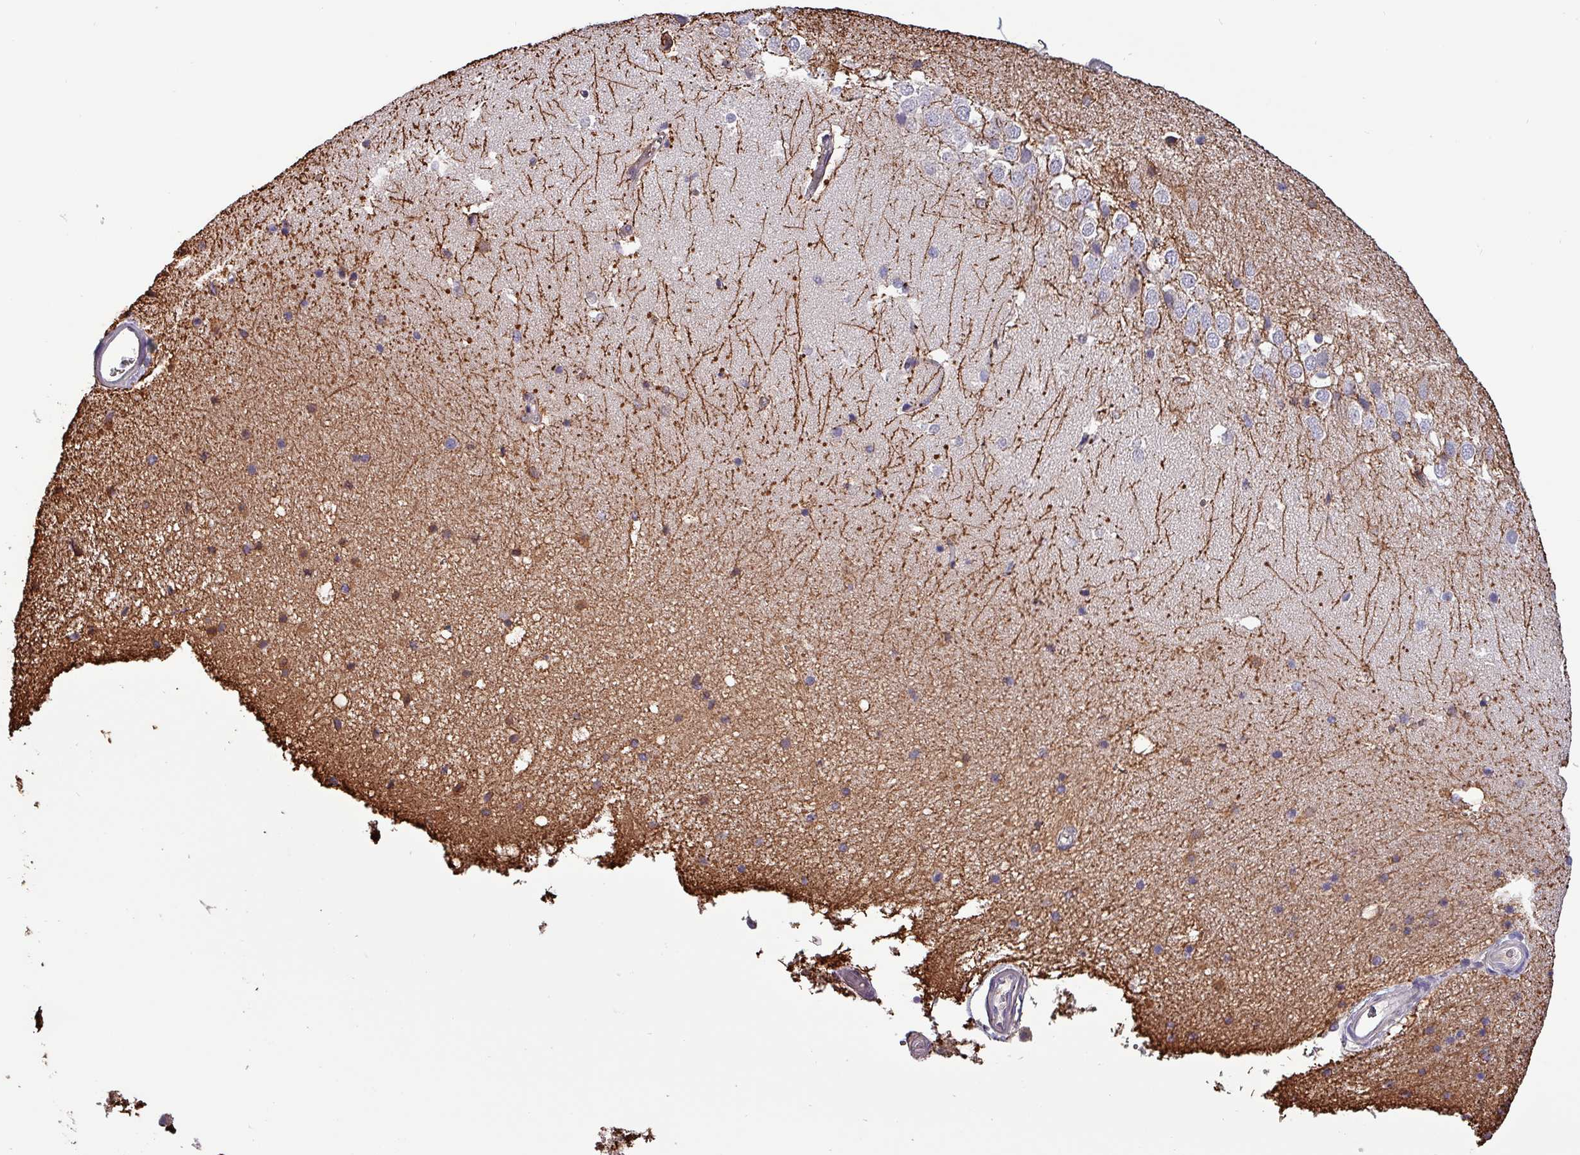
{"staining": {"intensity": "moderate", "quantity": "<25%", "location": "cytoplasmic/membranous"}, "tissue": "hippocampus", "cell_type": "Glial cells", "image_type": "normal", "snomed": [{"axis": "morphology", "description": "Normal tissue, NOS"}, {"axis": "topography", "description": "Hippocampus"}], "caption": "Benign hippocampus displays moderate cytoplasmic/membranous positivity in approximately <25% of glial cells Nuclei are stained in blue..", "gene": "HTRA4", "patient": {"sex": "male", "age": 37}}